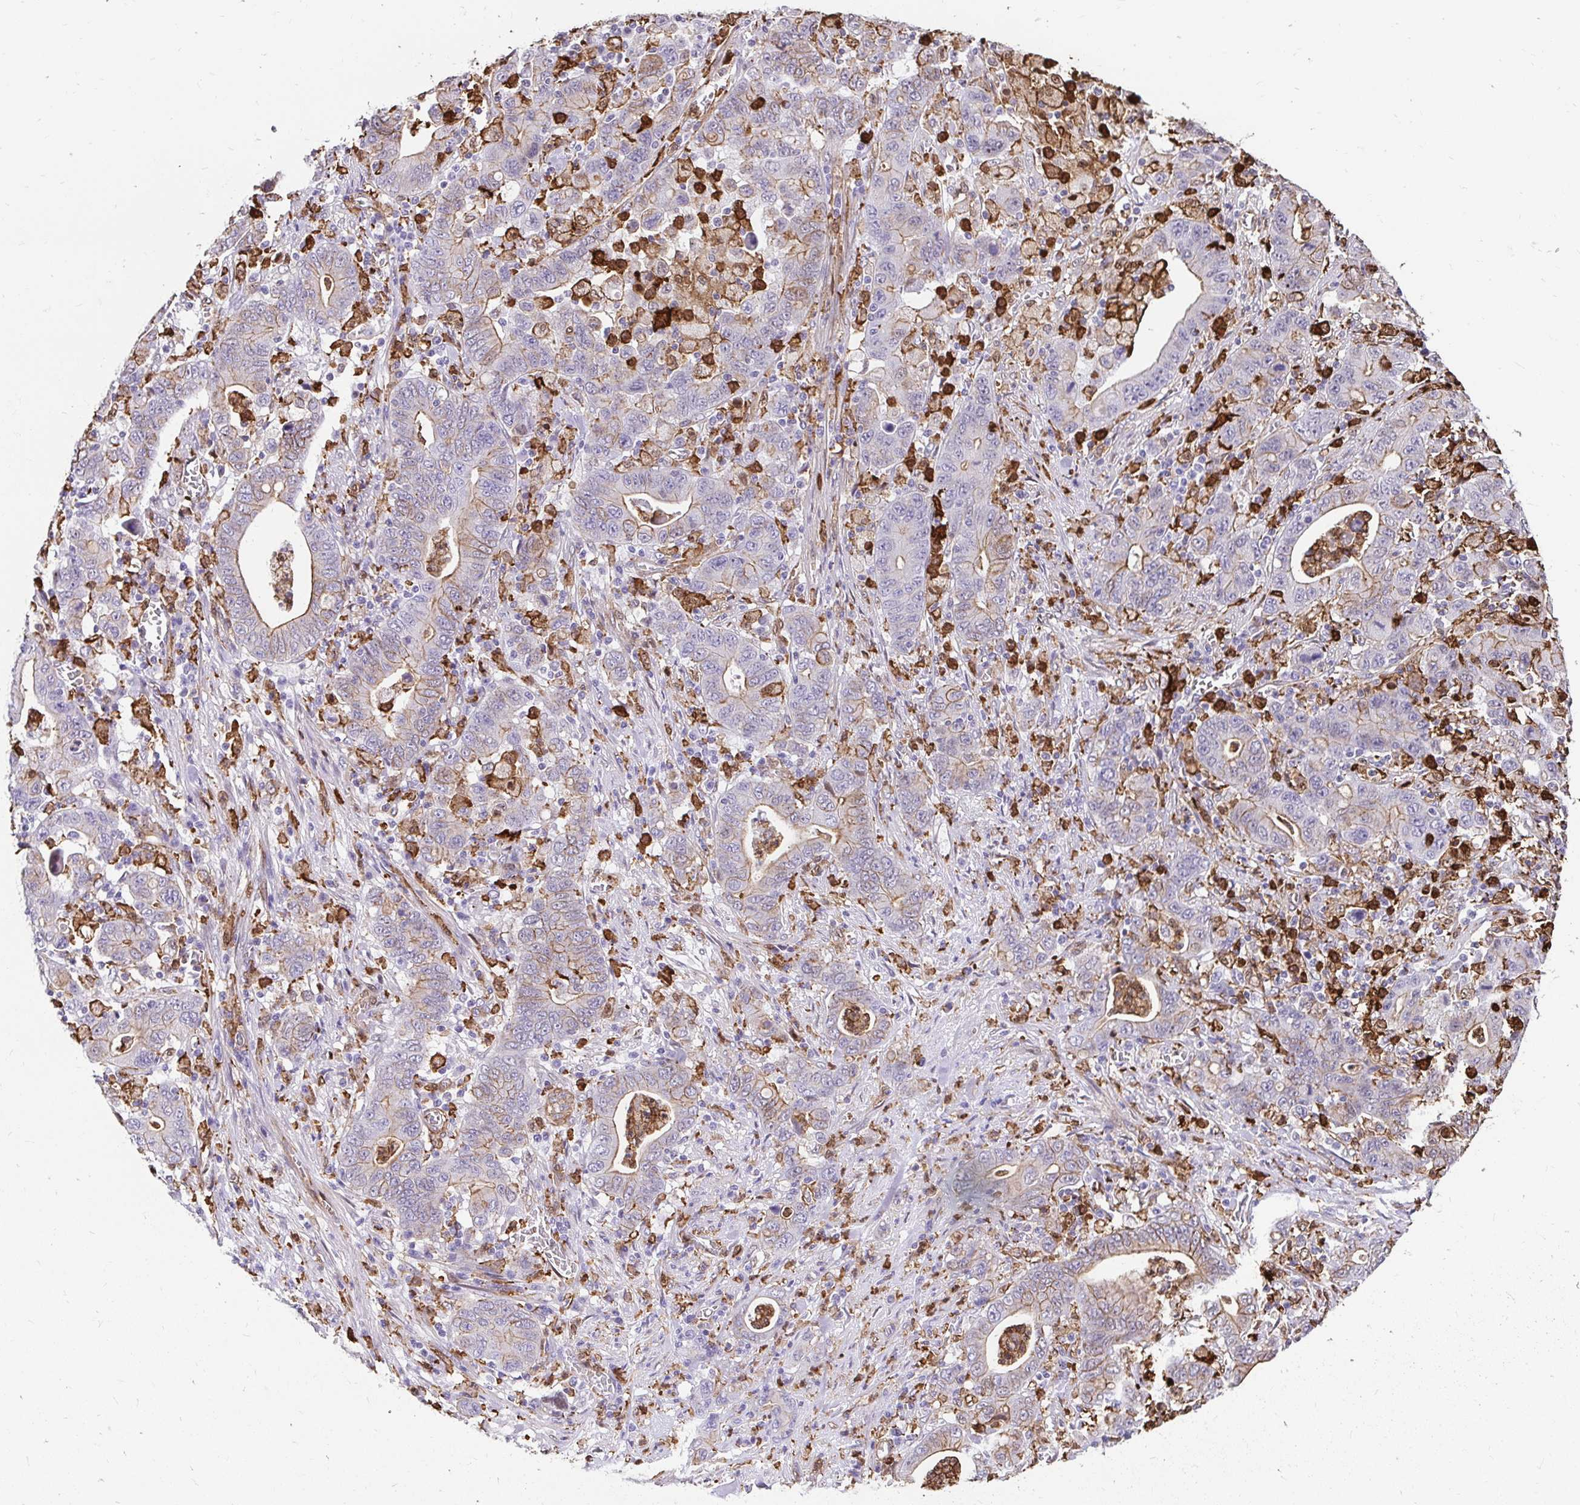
{"staining": {"intensity": "moderate", "quantity": "<25%", "location": "cytoplasmic/membranous"}, "tissue": "stomach cancer", "cell_type": "Tumor cells", "image_type": "cancer", "snomed": [{"axis": "morphology", "description": "Adenocarcinoma, NOS"}, {"axis": "topography", "description": "Stomach, upper"}], "caption": "Adenocarcinoma (stomach) tissue displays moderate cytoplasmic/membranous expression in approximately <25% of tumor cells", "gene": "GSN", "patient": {"sex": "male", "age": 69}}